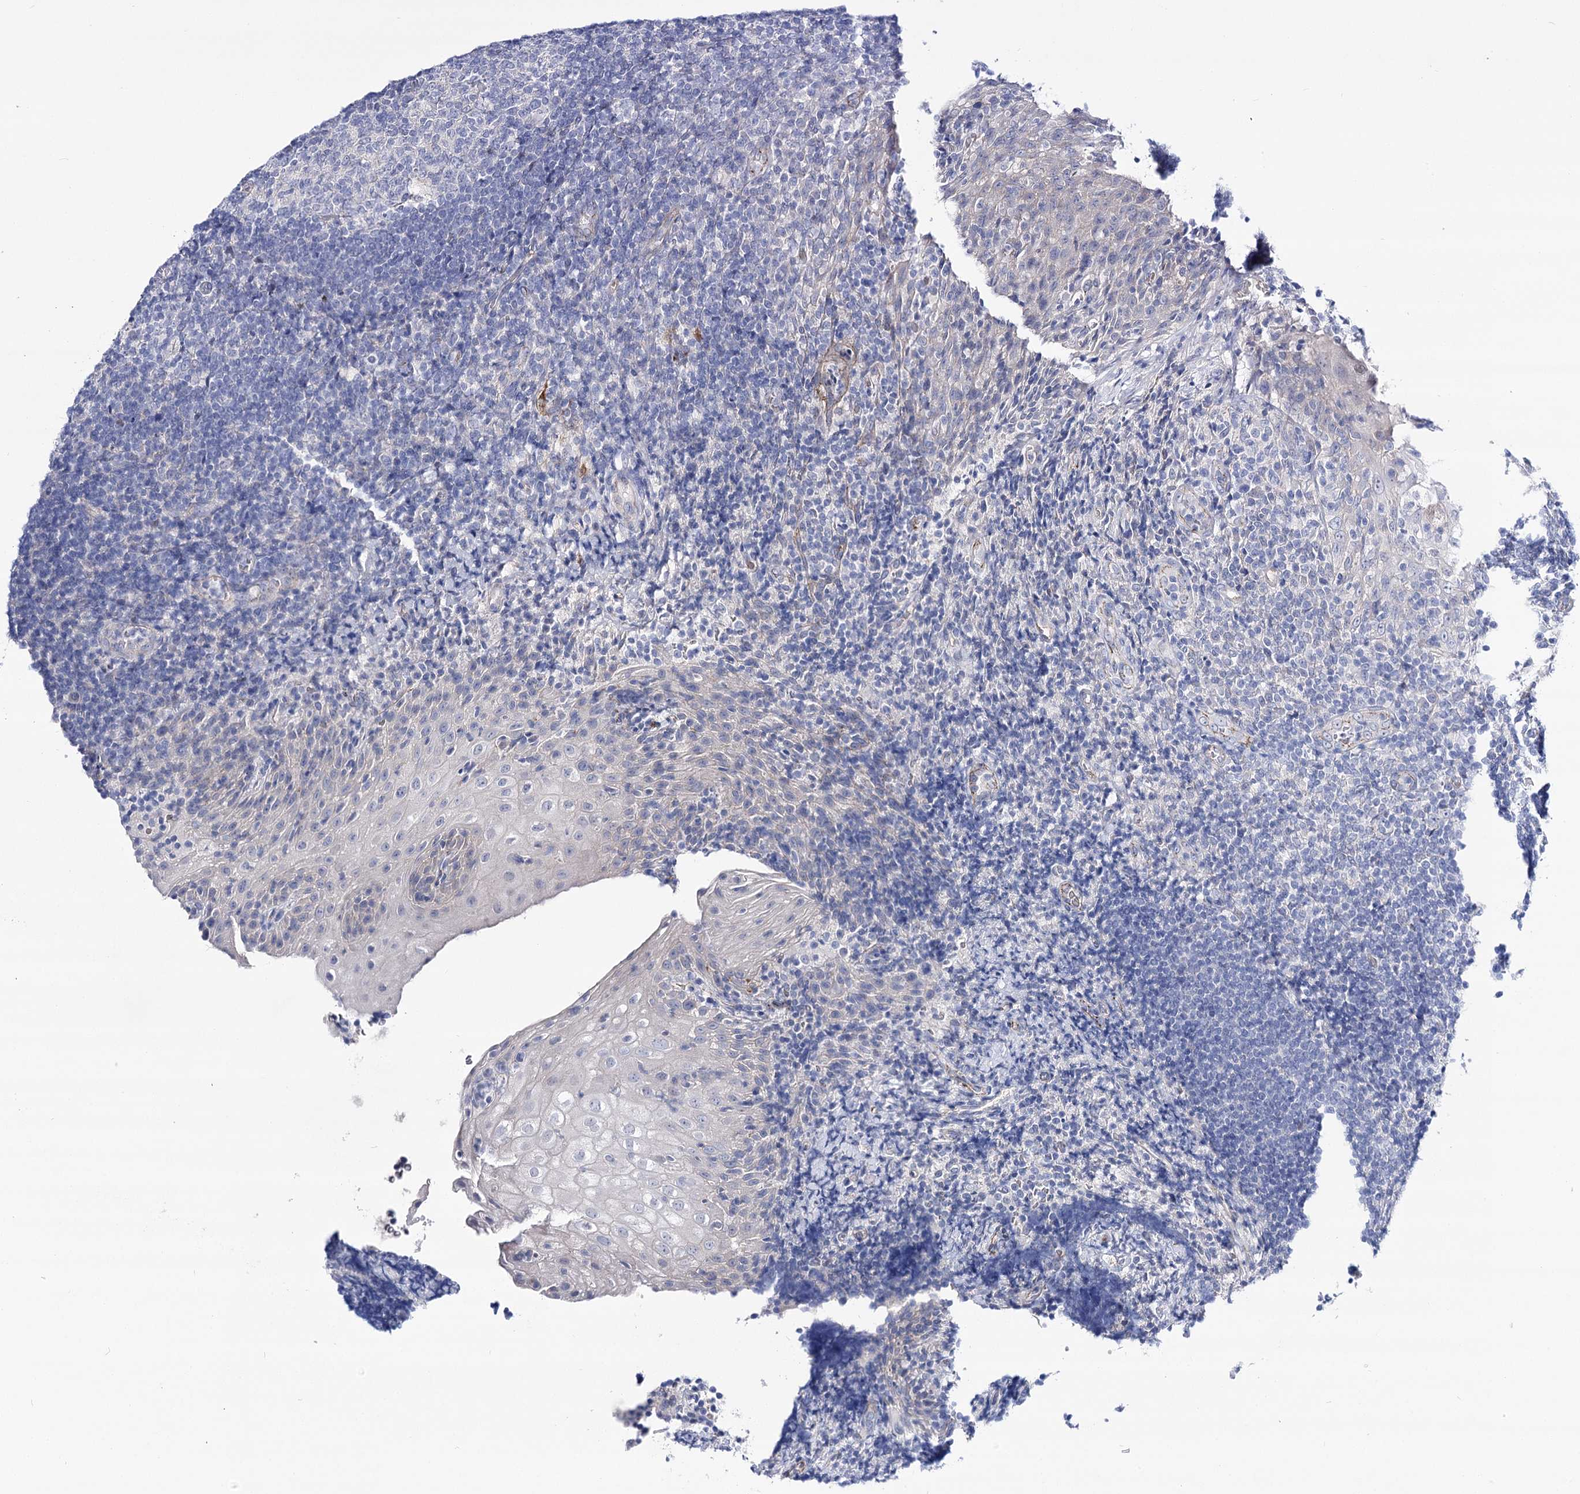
{"staining": {"intensity": "negative", "quantity": "none", "location": "none"}, "tissue": "tonsil", "cell_type": "Germinal center cells", "image_type": "normal", "snomed": [{"axis": "morphology", "description": "Normal tissue, NOS"}, {"axis": "topography", "description": "Tonsil"}], "caption": "Immunohistochemistry (IHC) image of unremarkable tonsil stained for a protein (brown), which displays no positivity in germinal center cells.", "gene": "NRAP", "patient": {"sex": "male", "age": 37}}